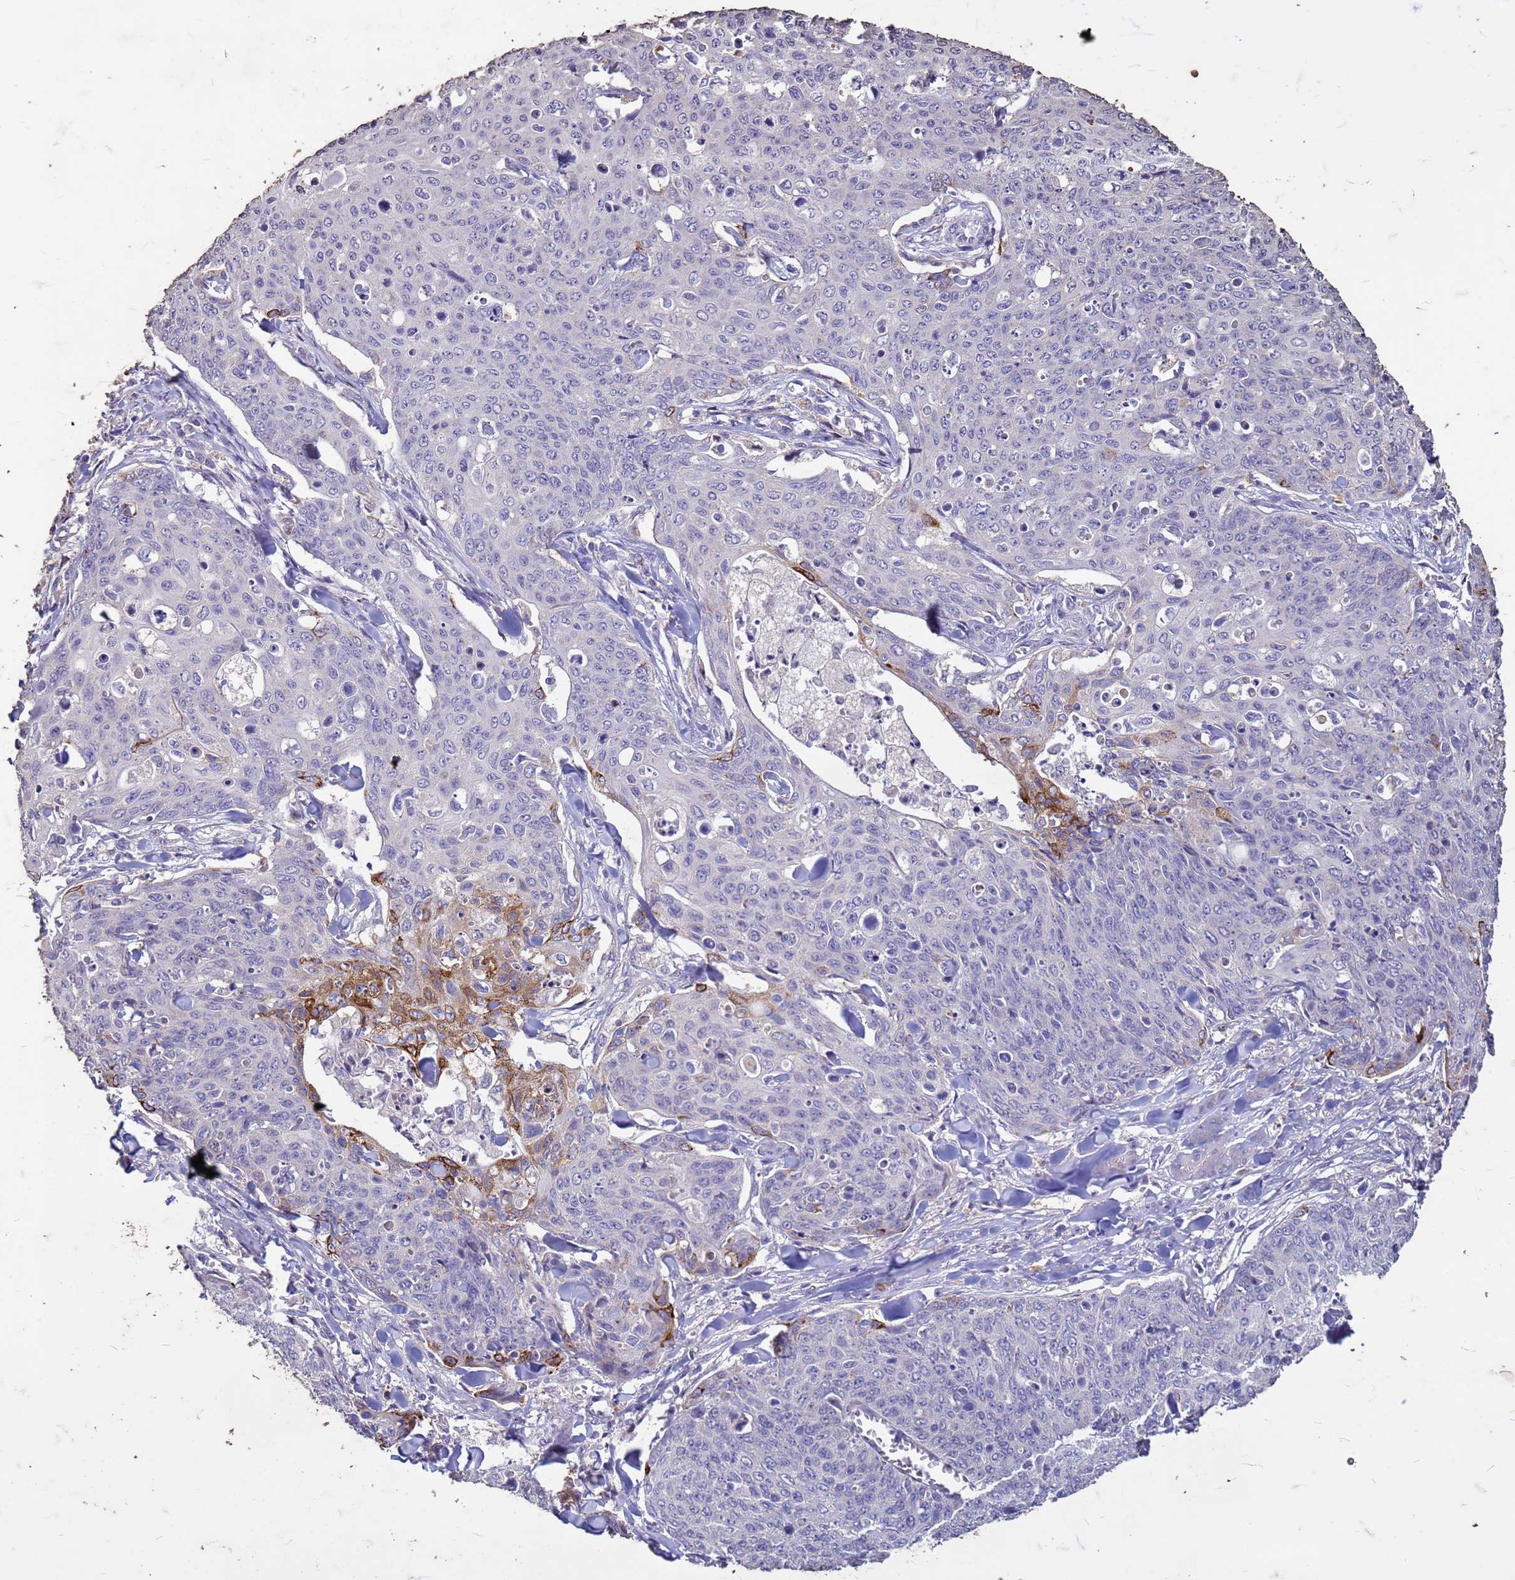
{"staining": {"intensity": "strong", "quantity": "<25%", "location": "cytoplasmic/membranous"}, "tissue": "skin cancer", "cell_type": "Tumor cells", "image_type": "cancer", "snomed": [{"axis": "morphology", "description": "Squamous cell carcinoma, NOS"}, {"axis": "topography", "description": "Skin"}, {"axis": "topography", "description": "Vulva"}], "caption": "A brown stain highlights strong cytoplasmic/membranous staining of a protein in human skin squamous cell carcinoma tumor cells.", "gene": "FAM184B", "patient": {"sex": "female", "age": 85}}